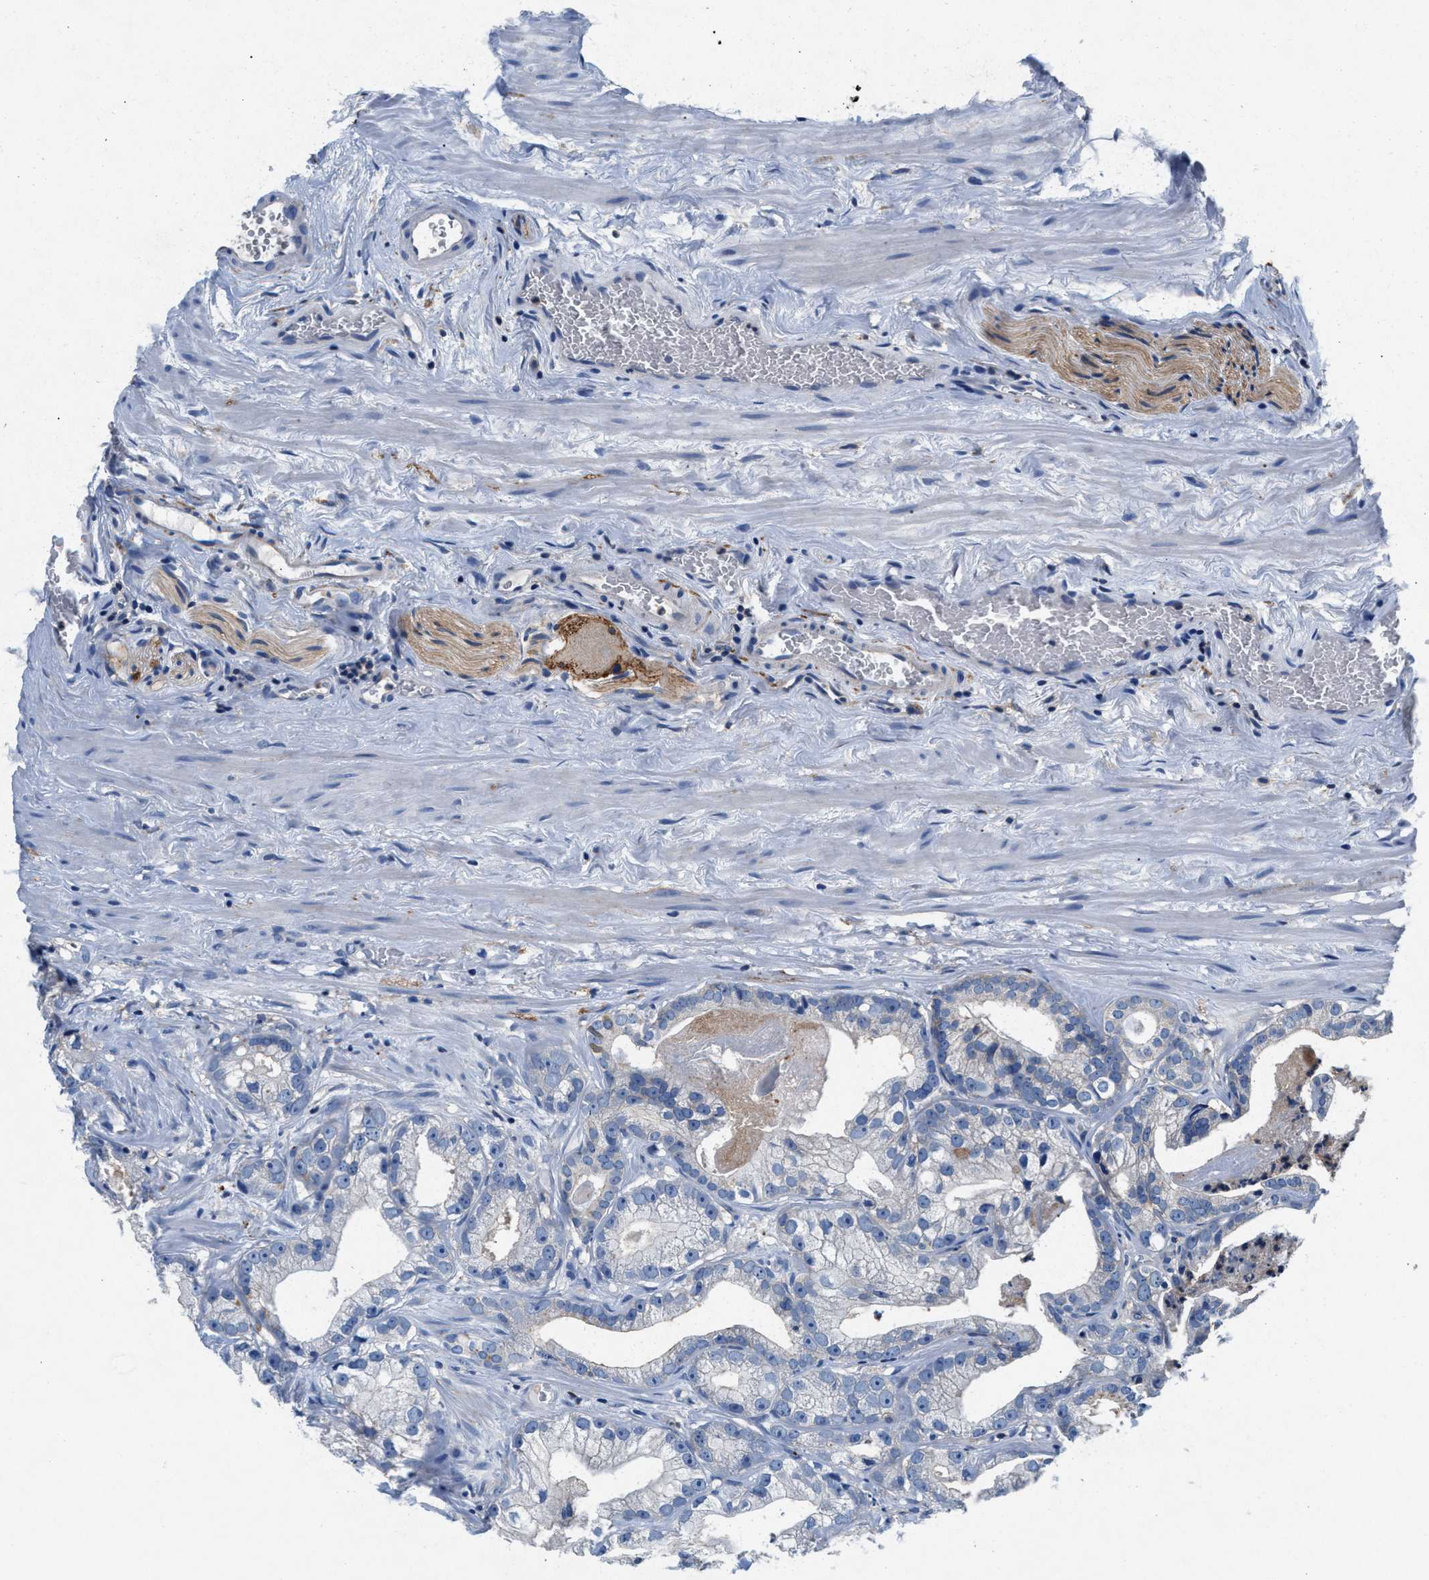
{"staining": {"intensity": "negative", "quantity": "none", "location": "none"}, "tissue": "prostate cancer", "cell_type": "Tumor cells", "image_type": "cancer", "snomed": [{"axis": "morphology", "description": "Adenocarcinoma, Low grade"}, {"axis": "topography", "description": "Prostate"}], "caption": "Prostate cancer was stained to show a protein in brown. There is no significant staining in tumor cells. Brightfield microscopy of immunohistochemistry stained with DAB (brown) and hematoxylin (blue), captured at high magnification.", "gene": "GNAI3", "patient": {"sex": "male", "age": 59}}